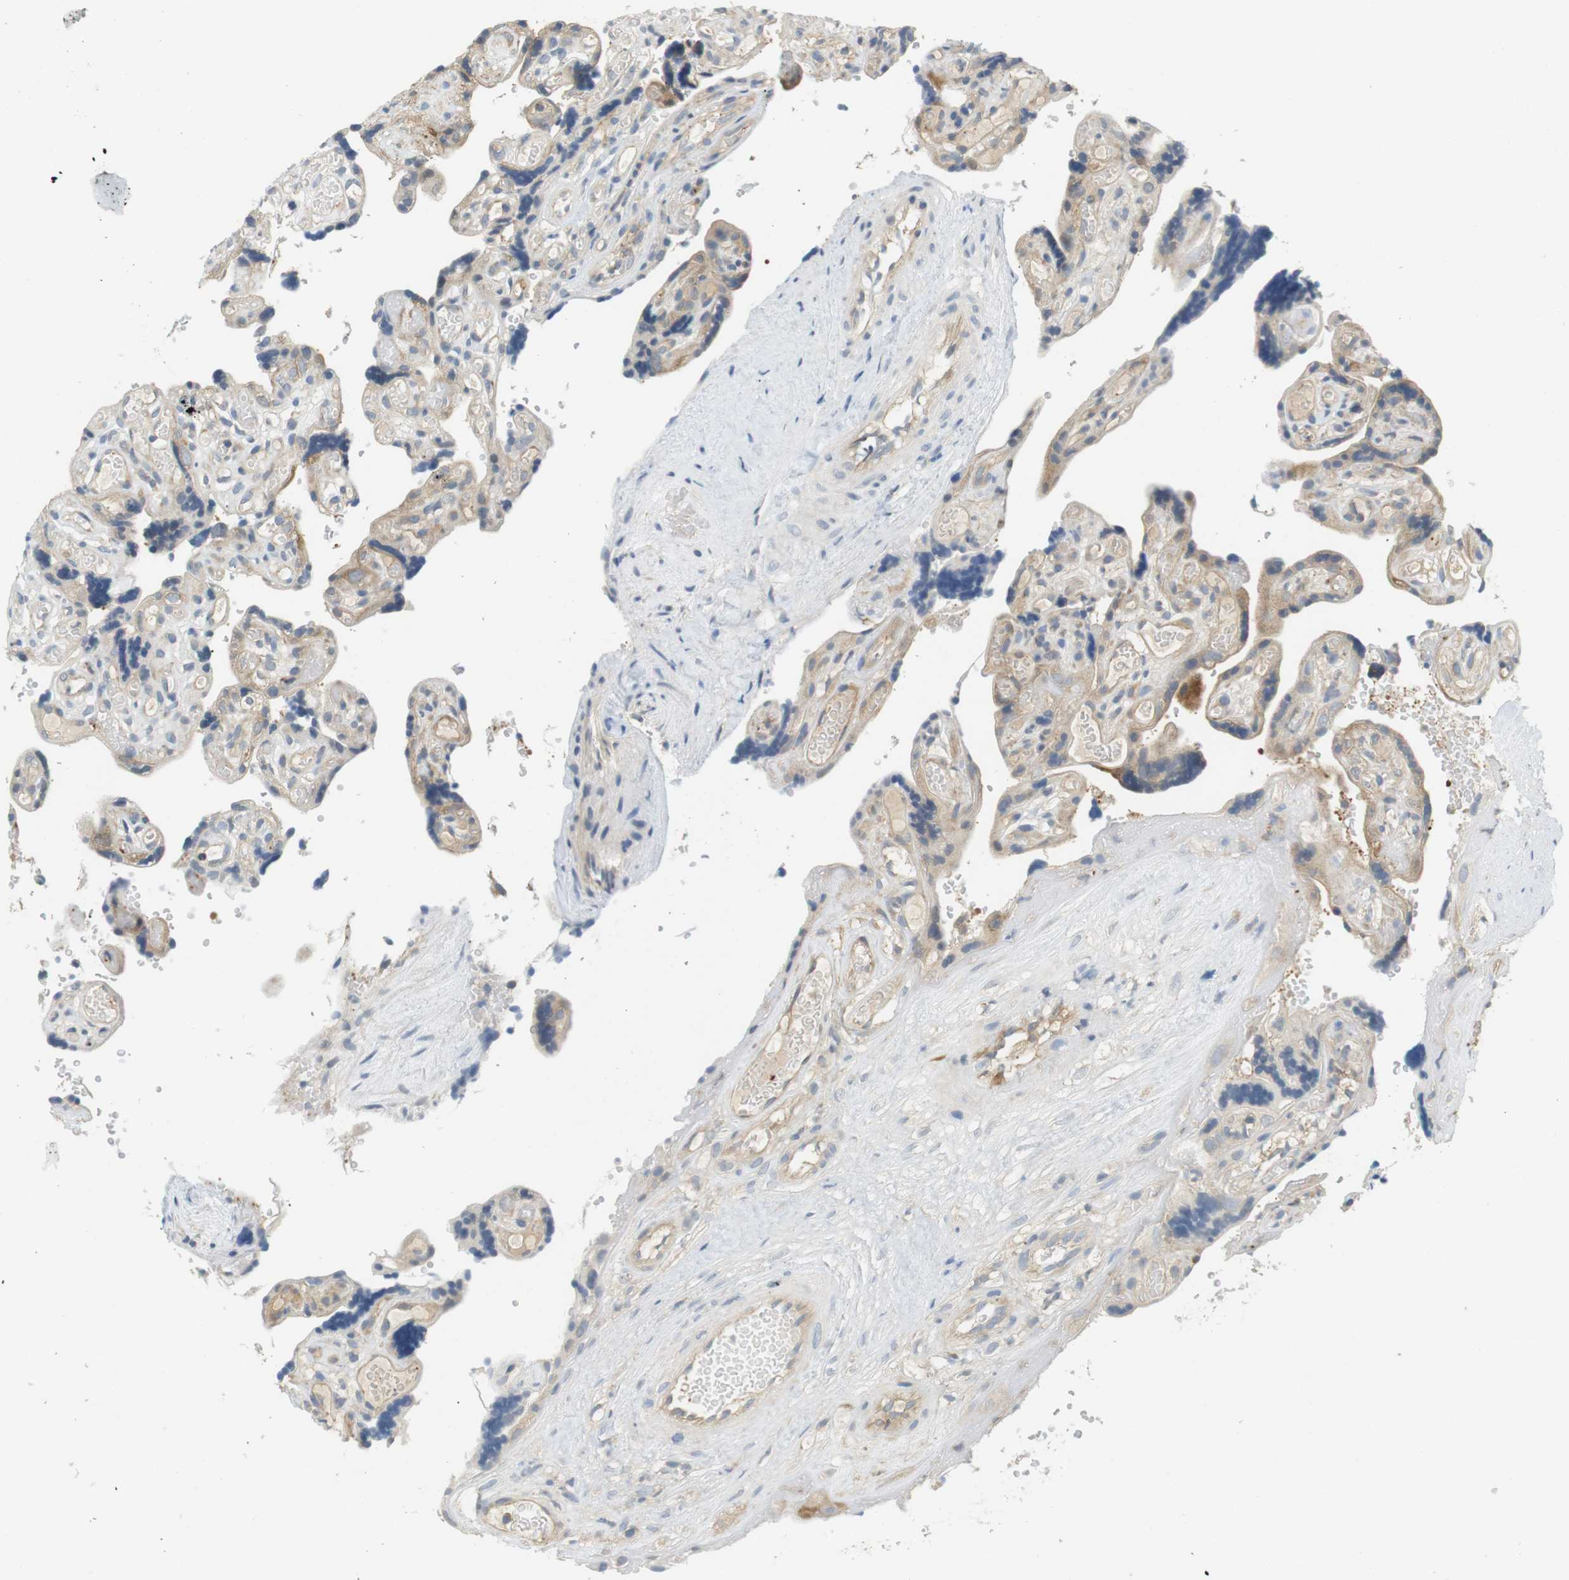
{"staining": {"intensity": "moderate", "quantity": ">75%", "location": "cytoplasmic/membranous"}, "tissue": "placenta", "cell_type": "Decidual cells", "image_type": "normal", "snomed": [{"axis": "morphology", "description": "Normal tissue, NOS"}, {"axis": "topography", "description": "Placenta"}], "caption": "A micrograph of human placenta stained for a protein shows moderate cytoplasmic/membranous brown staining in decidual cells.", "gene": "TMEM200A", "patient": {"sex": "female", "age": 30}}